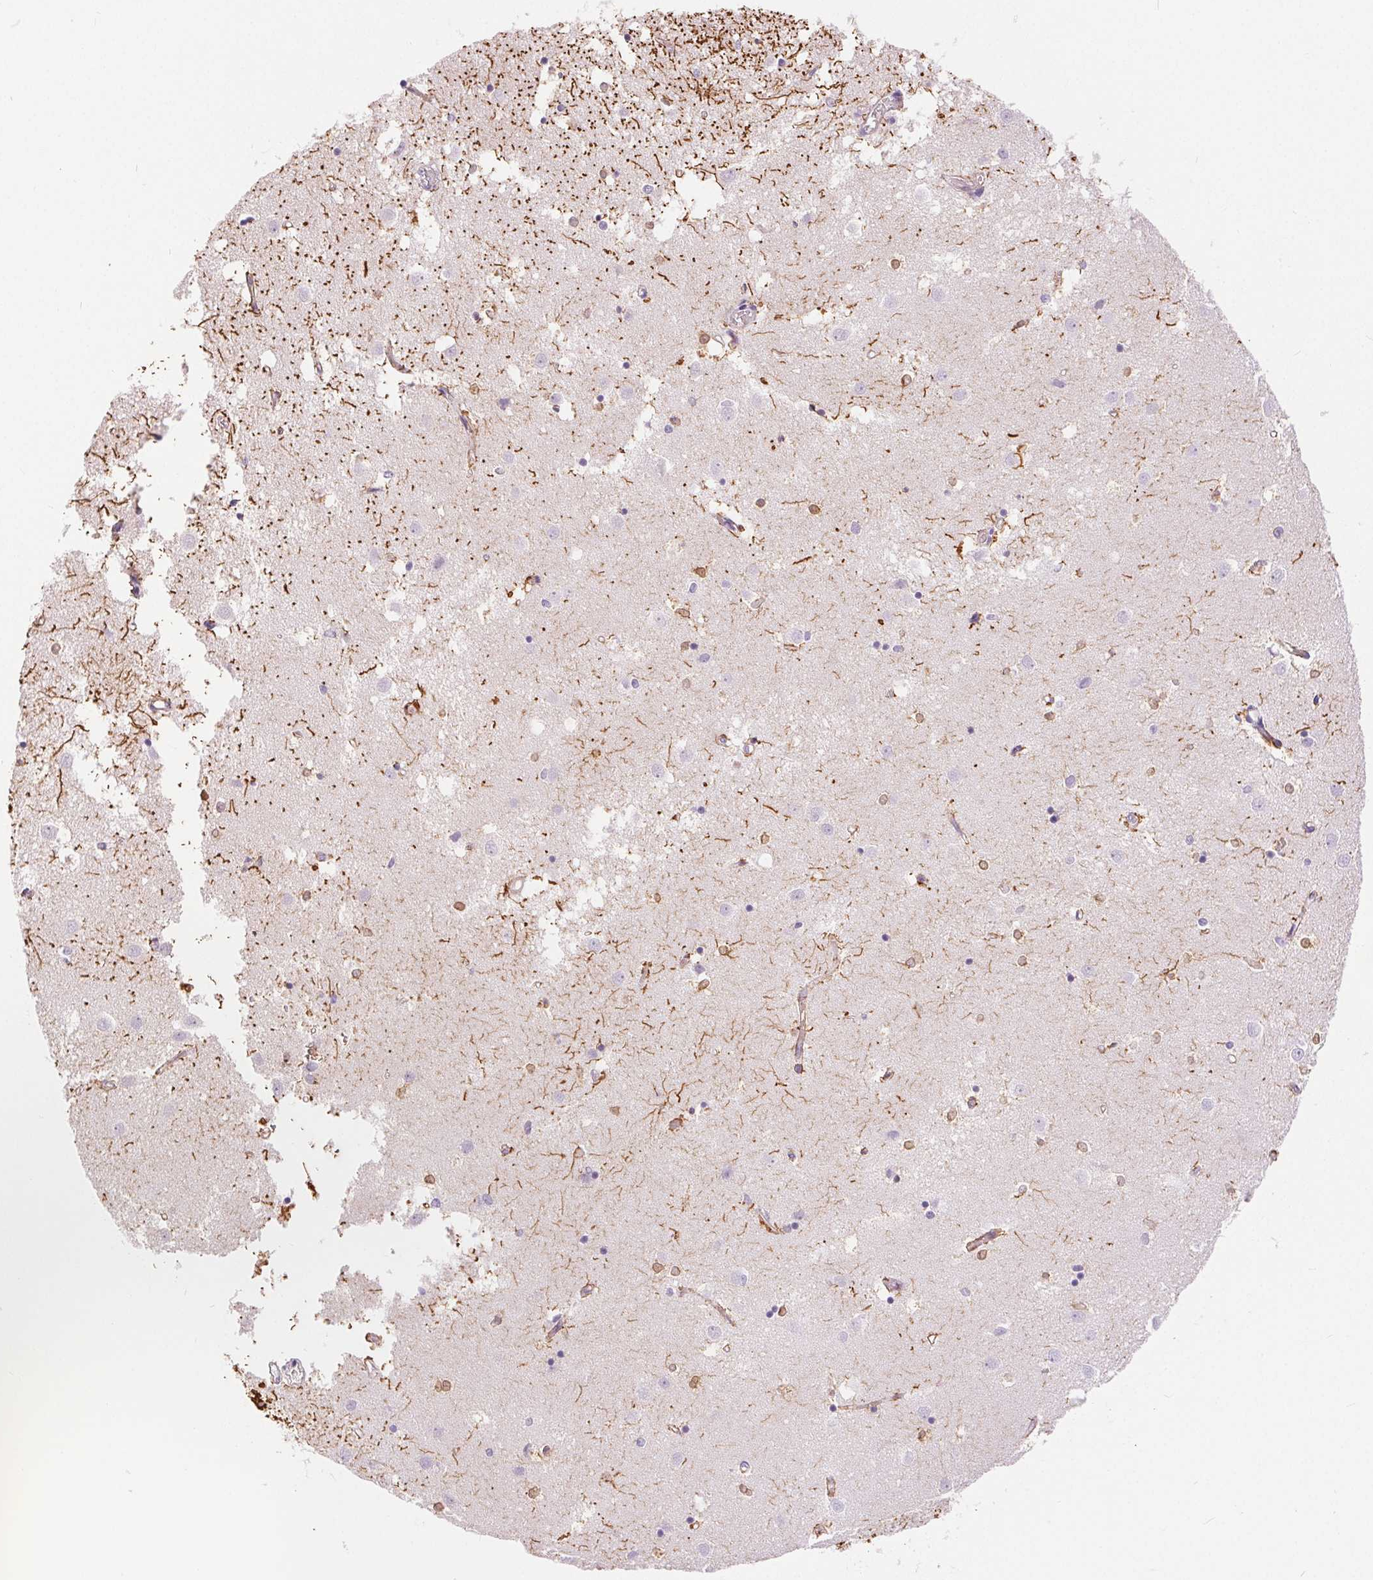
{"staining": {"intensity": "moderate", "quantity": "<25%", "location": "cytoplasmic/membranous"}, "tissue": "caudate", "cell_type": "Glial cells", "image_type": "normal", "snomed": [{"axis": "morphology", "description": "Normal tissue, NOS"}, {"axis": "topography", "description": "Lateral ventricle wall"}], "caption": "Glial cells exhibit low levels of moderate cytoplasmic/membranous staining in approximately <25% of cells in normal human caudate.", "gene": "GFAP", "patient": {"sex": "male", "age": 54}}